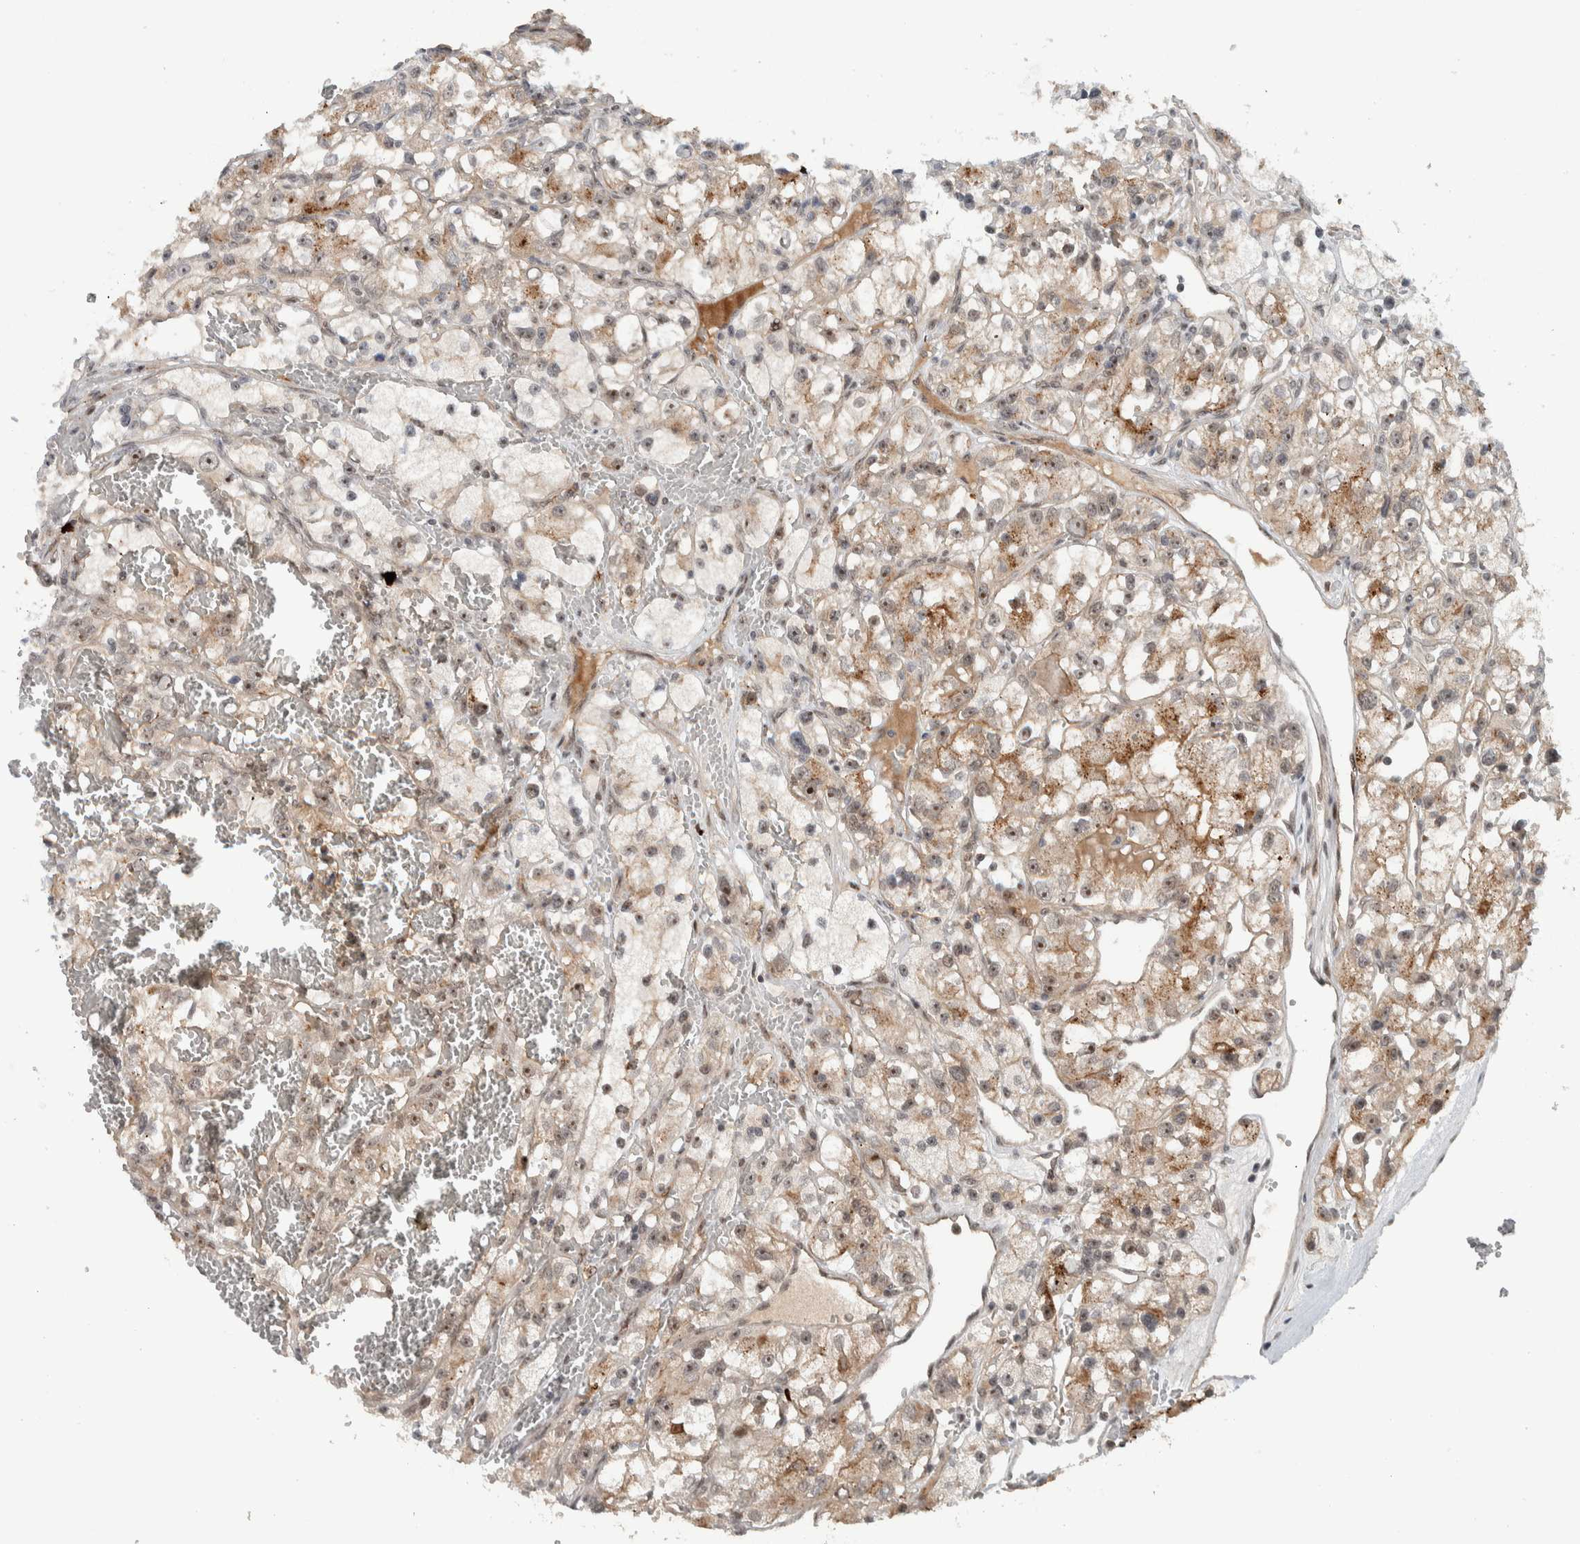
{"staining": {"intensity": "moderate", "quantity": "25%-75%", "location": "cytoplasmic/membranous,nuclear"}, "tissue": "renal cancer", "cell_type": "Tumor cells", "image_type": "cancer", "snomed": [{"axis": "morphology", "description": "Adenocarcinoma, NOS"}, {"axis": "topography", "description": "Kidney"}], "caption": "Protein expression analysis of renal adenocarcinoma exhibits moderate cytoplasmic/membranous and nuclear expression in approximately 25%-75% of tumor cells.", "gene": "ZFP91", "patient": {"sex": "female", "age": 69}}